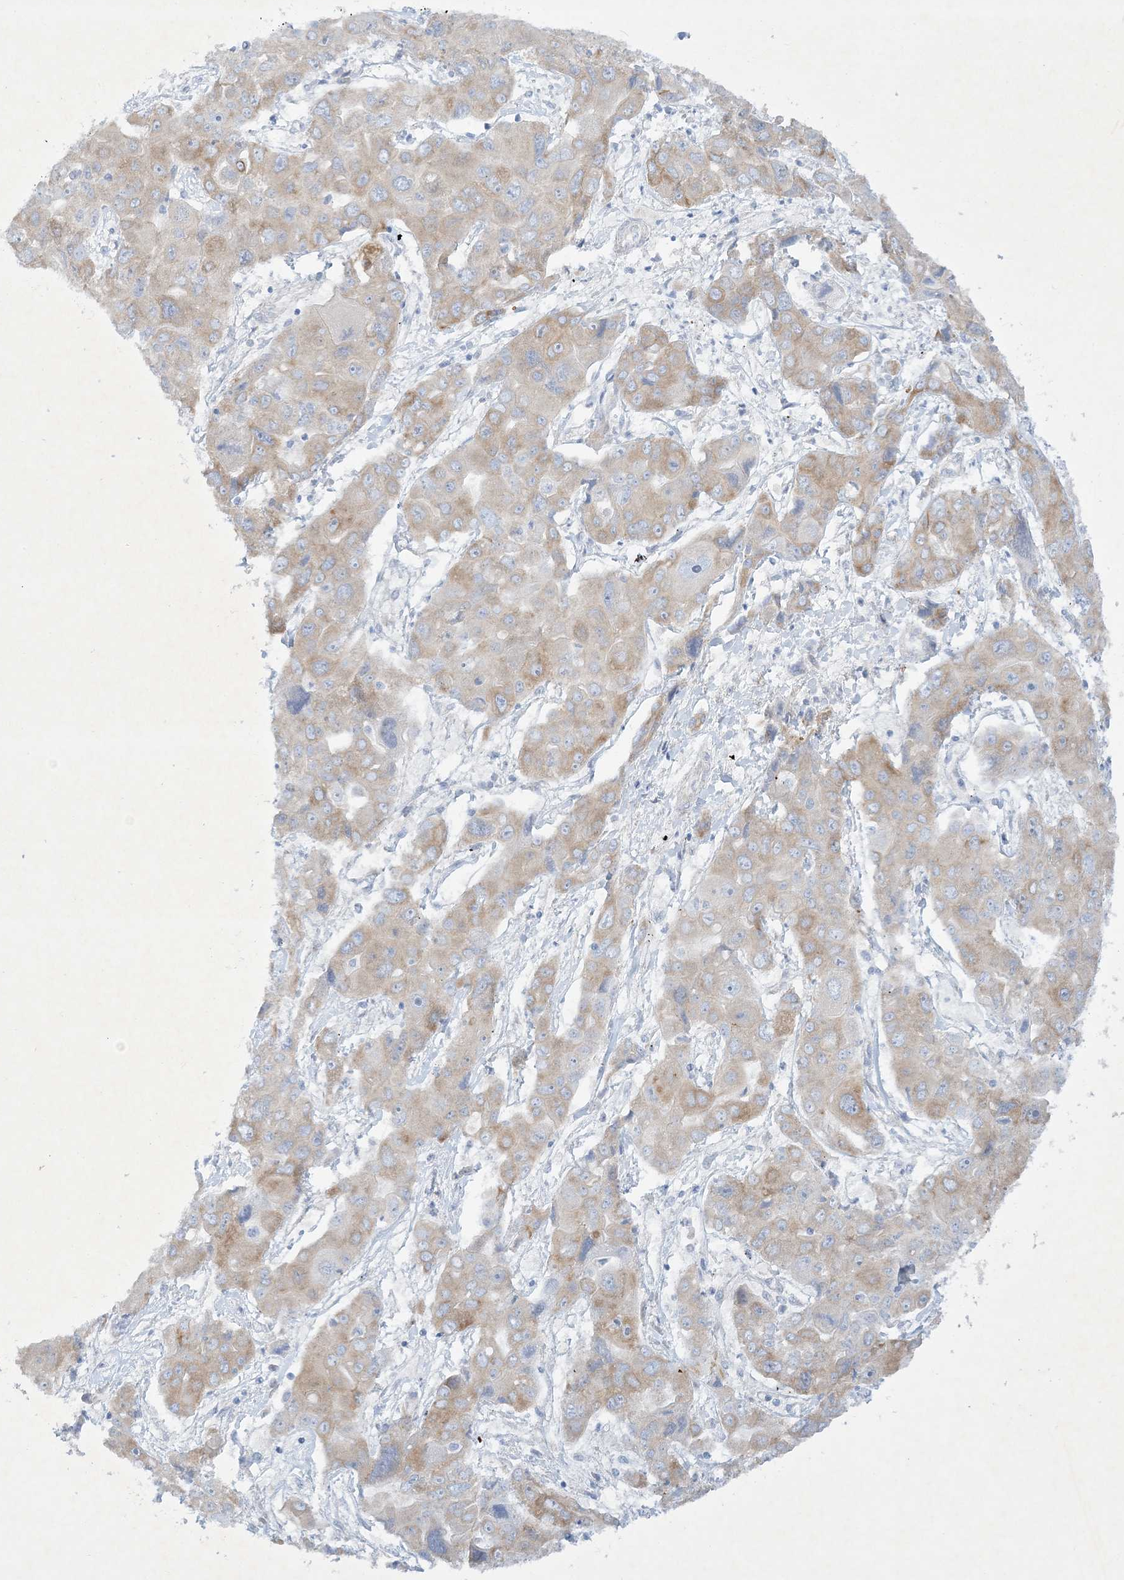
{"staining": {"intensity": "weak", "quantity": "25%-75%", "location": "cytoplasmic/membranous"}, "tissue": "liver cancer", "cell_type": "Tumor cells", "image_type": "cancer", "snomed": [{"axis": "morphology", "description": "Cholangiocarcinoma"}, {"axis": "topography", "description": "Liver"}], "caption": "A brown stain highlights weak cytoplasmic/membranous staining of a protein in liver cholangiocarcinoma tumor cells.", "gene": "FARSB", "patient": {"sex": "male", "age": 67}}